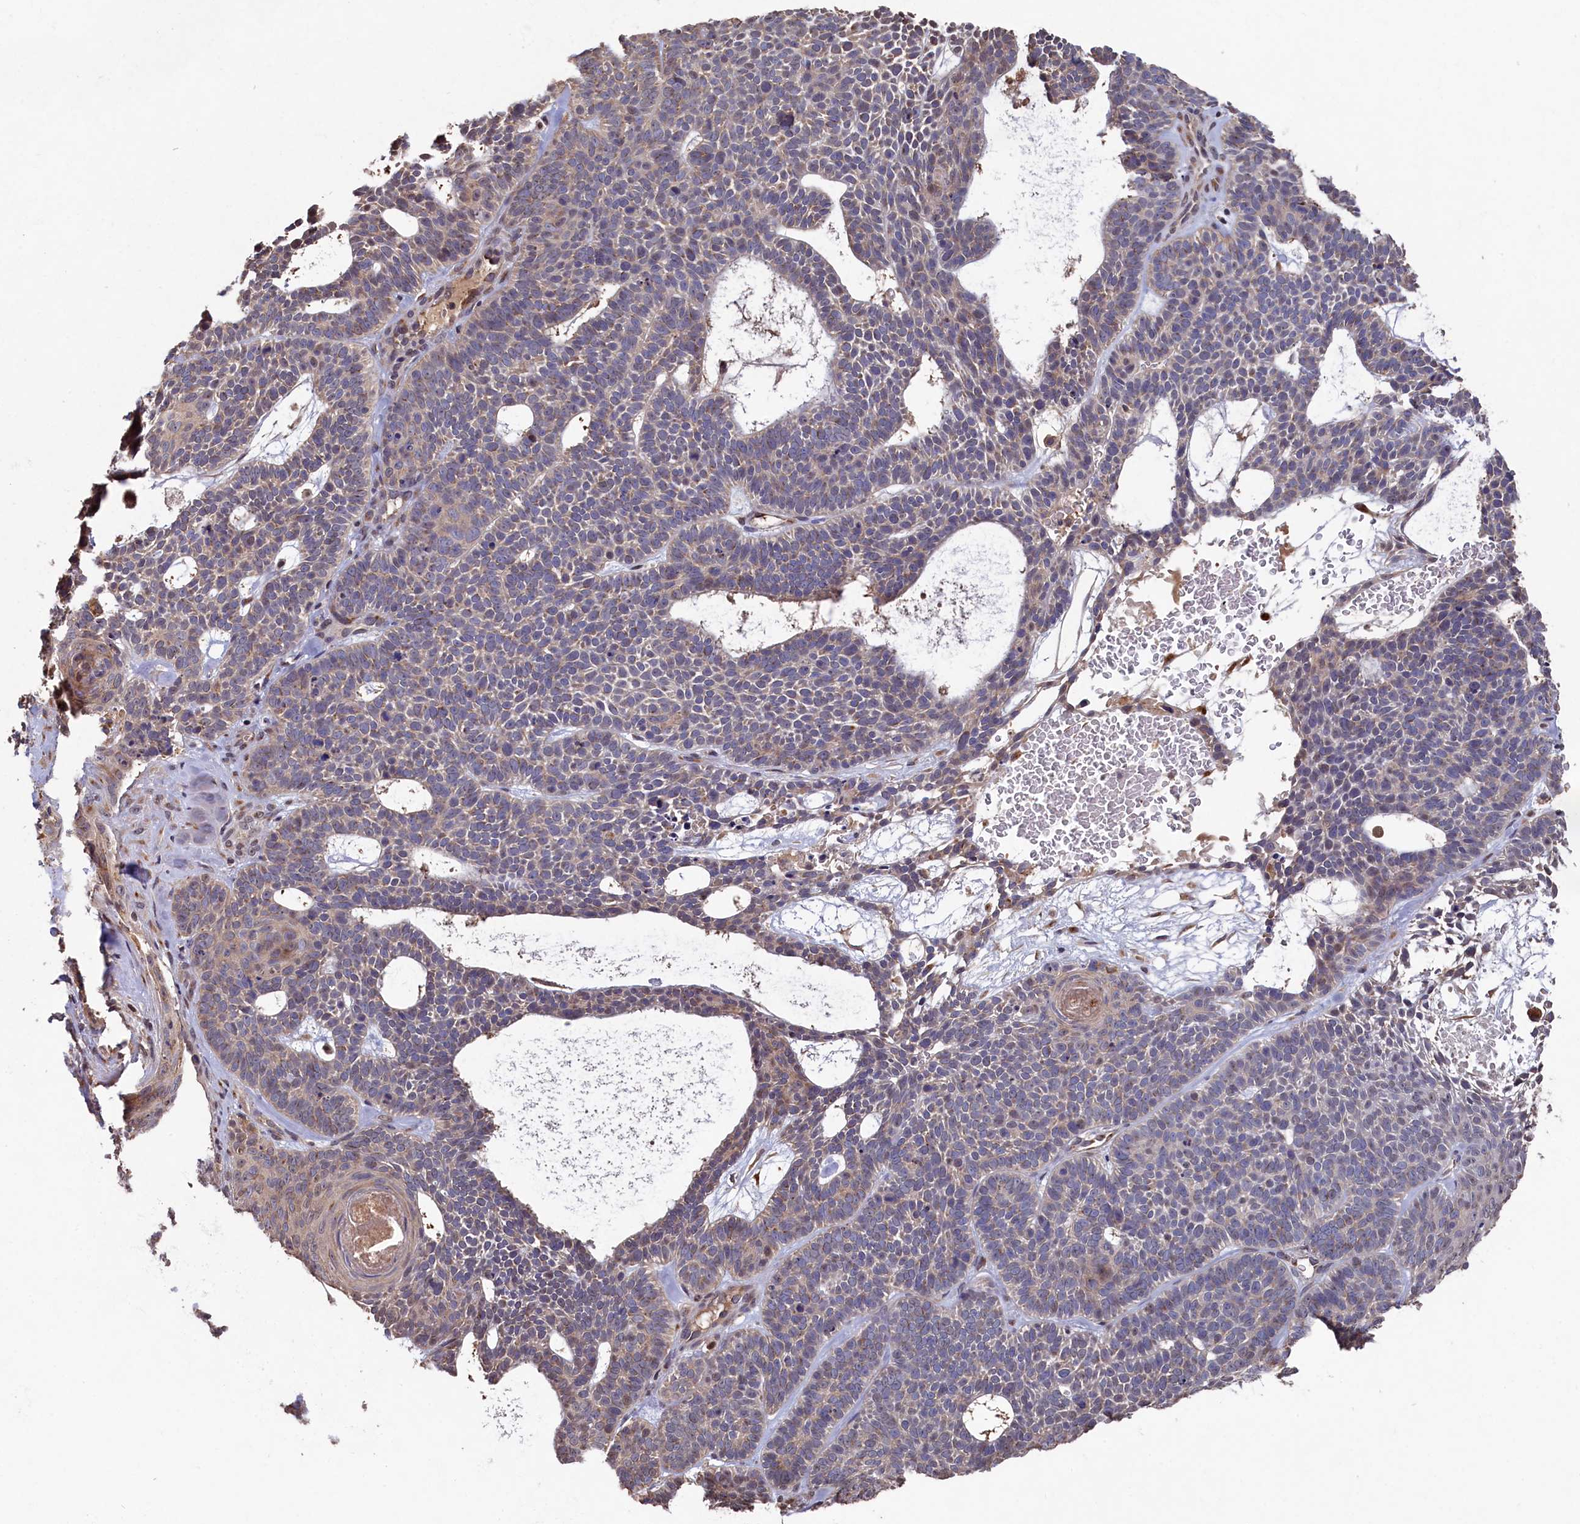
{"staining": {"intensity": "weak", "quantity": "25%-75%", "location": "cytoplasmic/membranous"}, "tissue": "skin cancer", "cell_type": "Tumor cells", "image_type": "cancer", "snomed": [{"axis": "morphology", "description": "Basal cell carcinoma"}, {"axis": "topography", "description": "Skin"}], "caption": "Protein analysis of skin cancer tissue reveals weak cytoplasmic/membranous staining in about 25%-75% of tumor cells. The protein is shown in brown color, while the nuclei are stained blue.", "gene": "NAA60", "patient": {"sex": "male", "age": 85}}